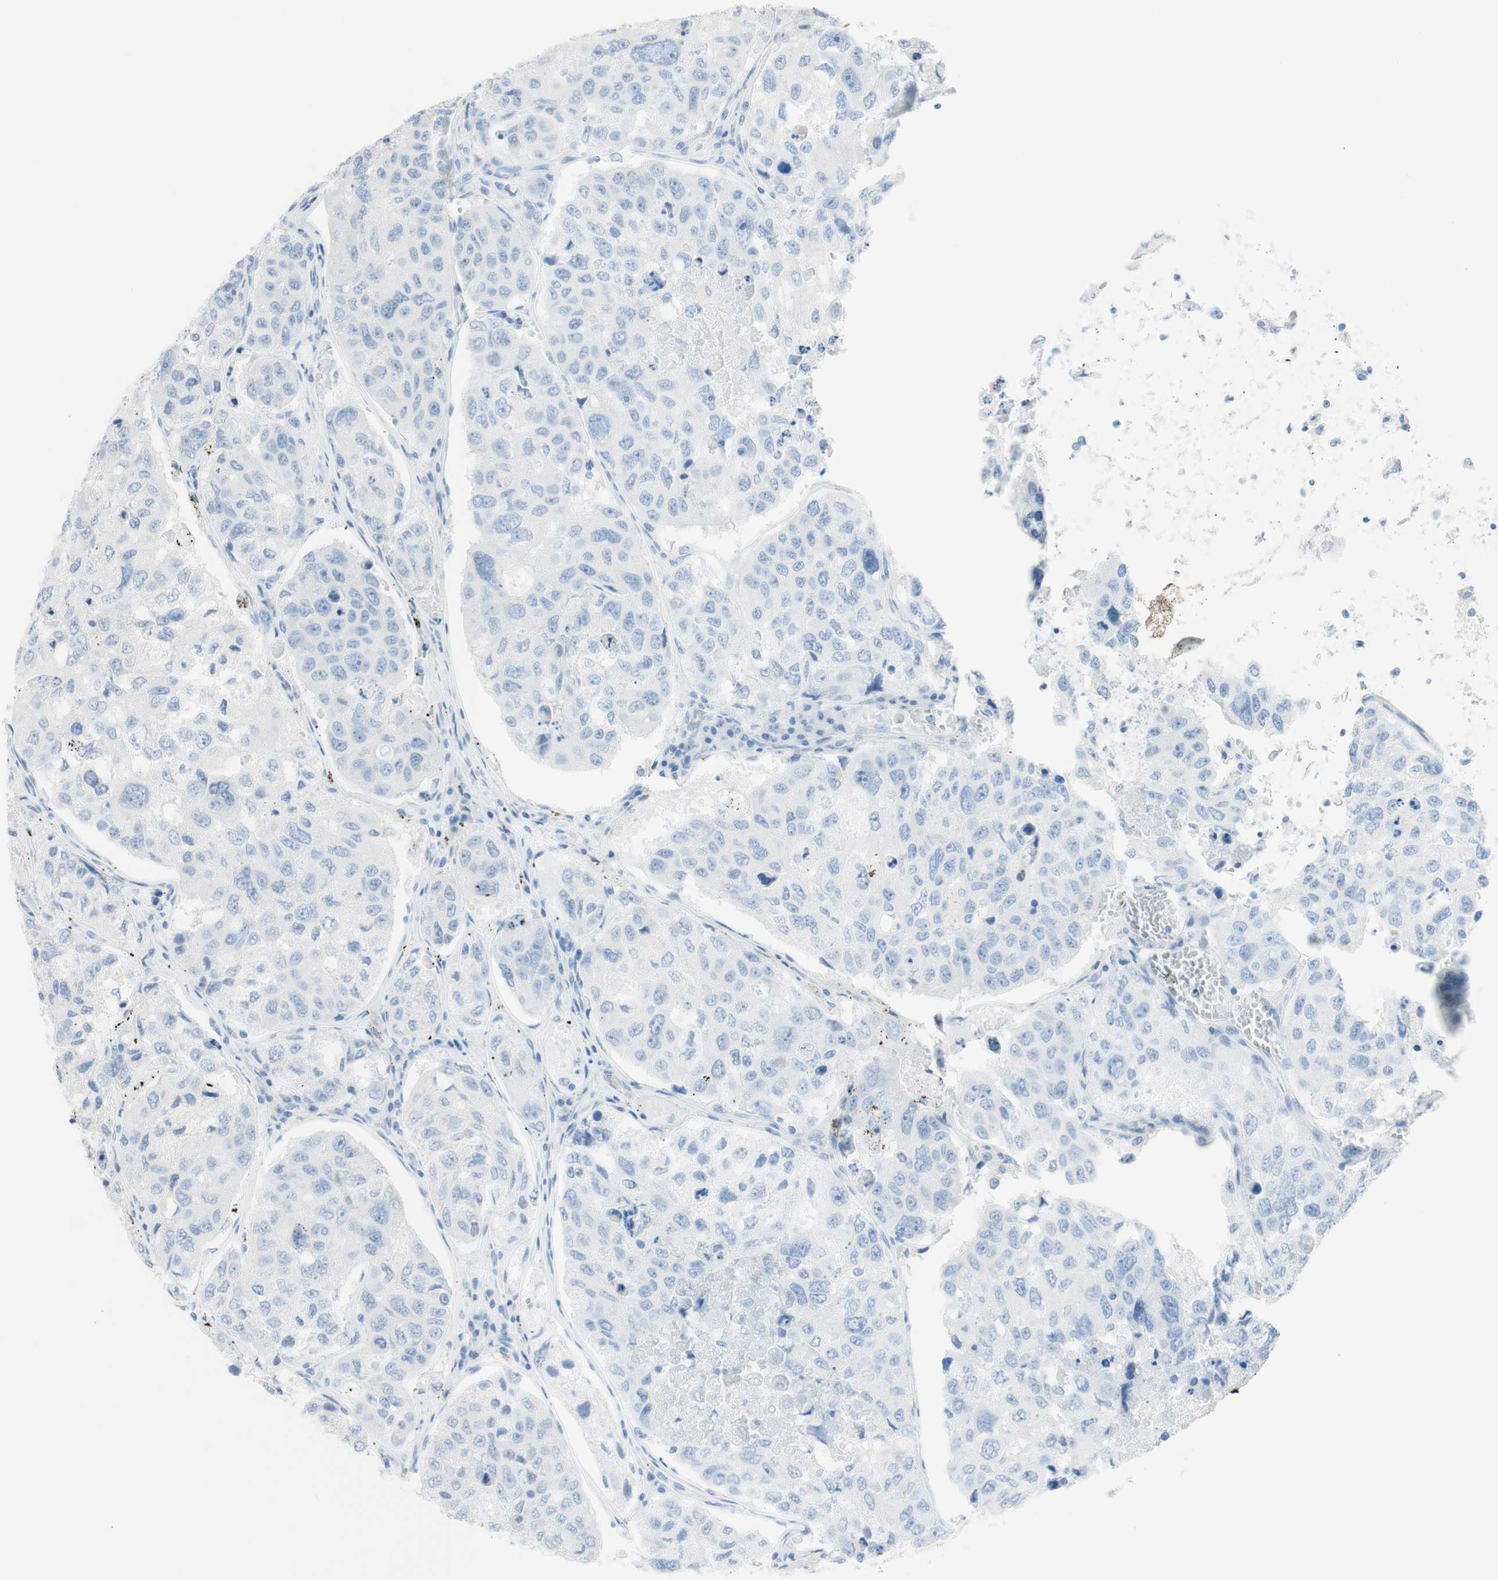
{"staining": {"intensity": "negative", "quantity": "none", "location": "none"}, "tissue": "urothelial cancer", "cell_type": "Tumor cells", "image_type": "cancer", "snomed": [{"axis": "morphology", "description": "Urothelial carcinoma, High grade"}, {"axis": "topography", "description": "Lymph node"}, {"axis": "topography", "description": "Urinary bladder"}], "caption": "Immunohistochemistry of high-grade urothelial carcinoma reveals no expression in tumor cells.", "gene": "TPO", "patient": {"sex": "male", "age": 51}}